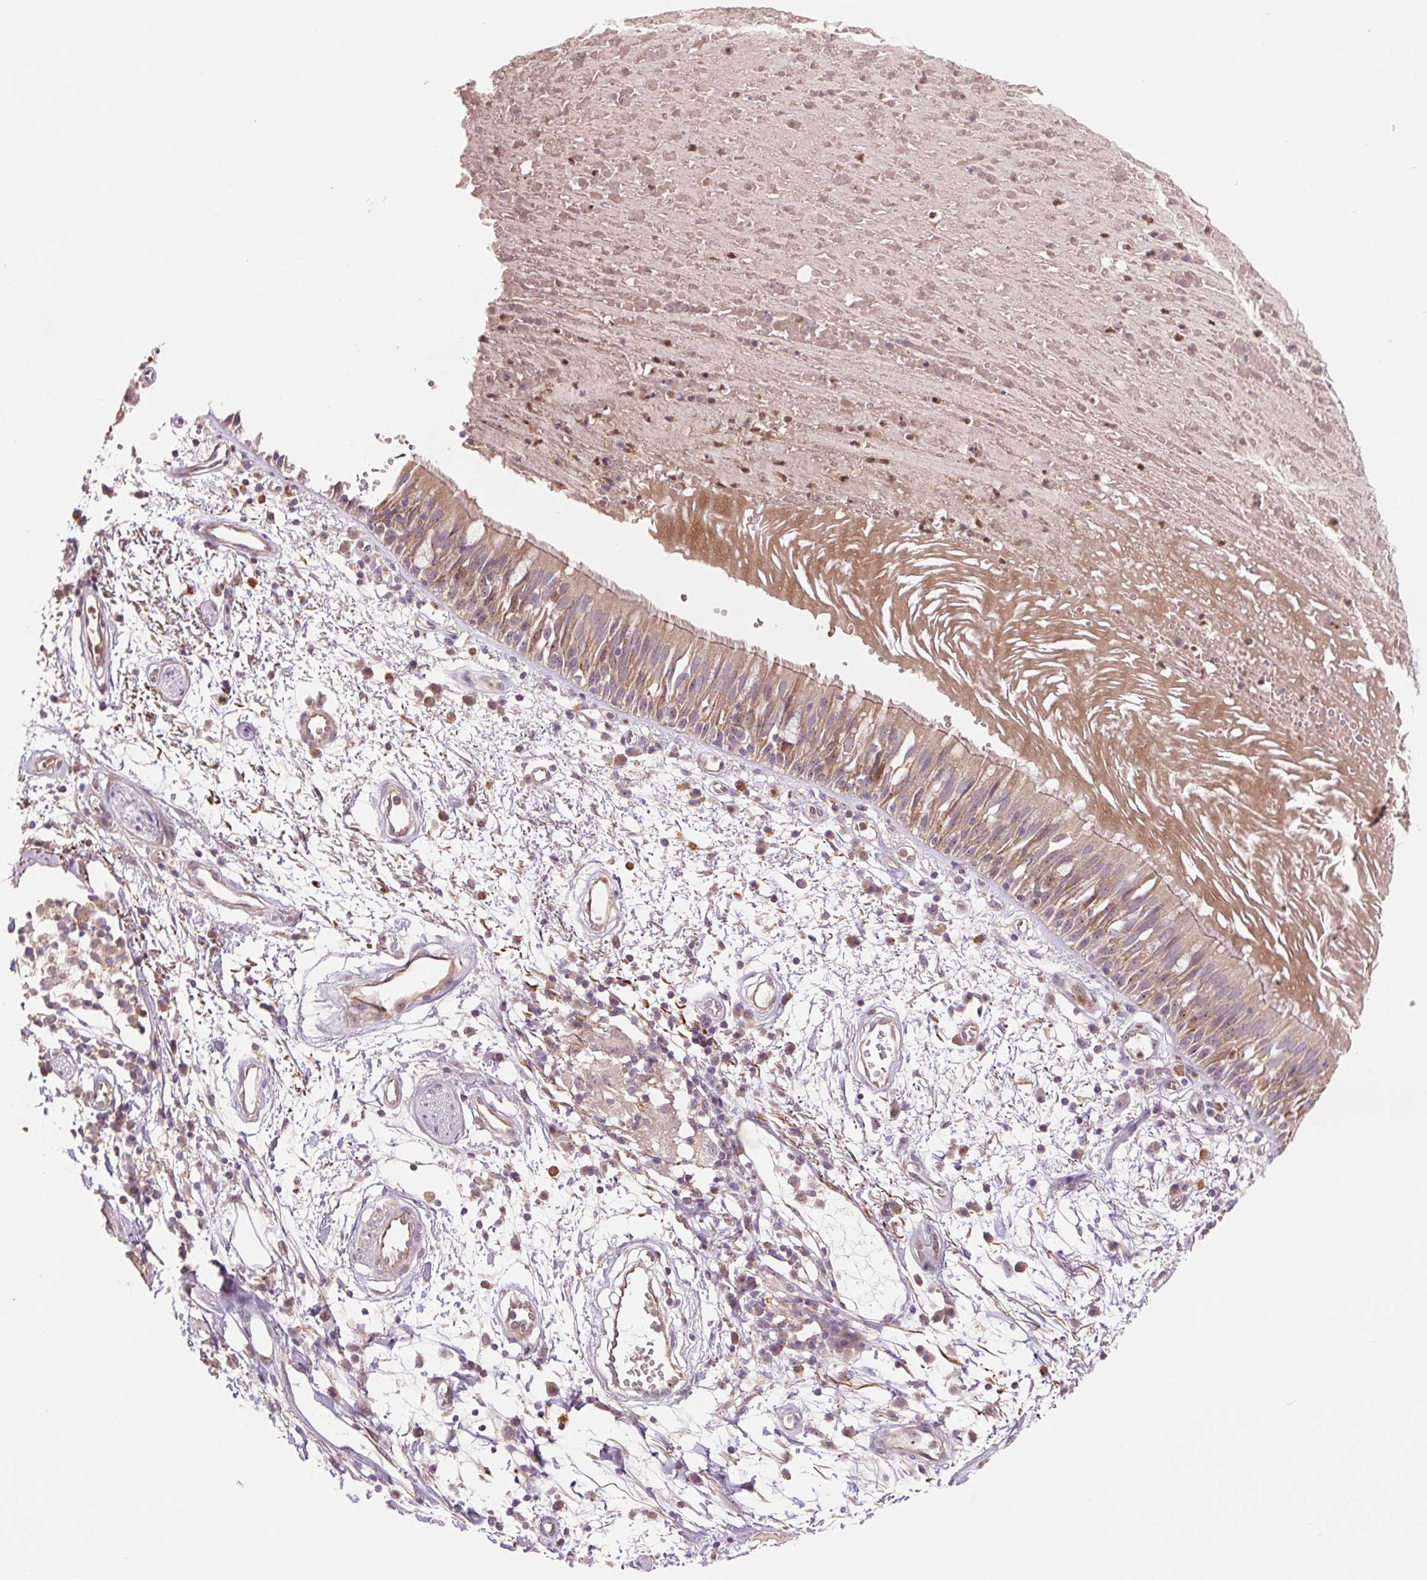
{"staining": {"intensity": "moderate", "quantity": ">75%", "location": "cytoplasmic/membranous"}, "tissue": "bronchus", "cell_type": "Respiratory epithelial cells", "image_type": "normal", "snomed": [{"axis": "morphology", "description": "Normal tissue, NOS"}, {"axis": "morphology", "description": "Squamous cell carcinoma, NOS"}, {"axis": "topography", "description": "Cartilage tissue"}, {"axis": "topography", "description": "Bronchus"}, {"axis": "topography", "description": "Lung"}], "caption": "This is an image of immunohistochemistry staining of benign bronchus, which shows moderate staining in the cytoplasmic/membranous of respiratory epithelial cells.", "gene": "RANBP3L", "patient": {"sex": "male", "age": 66}}